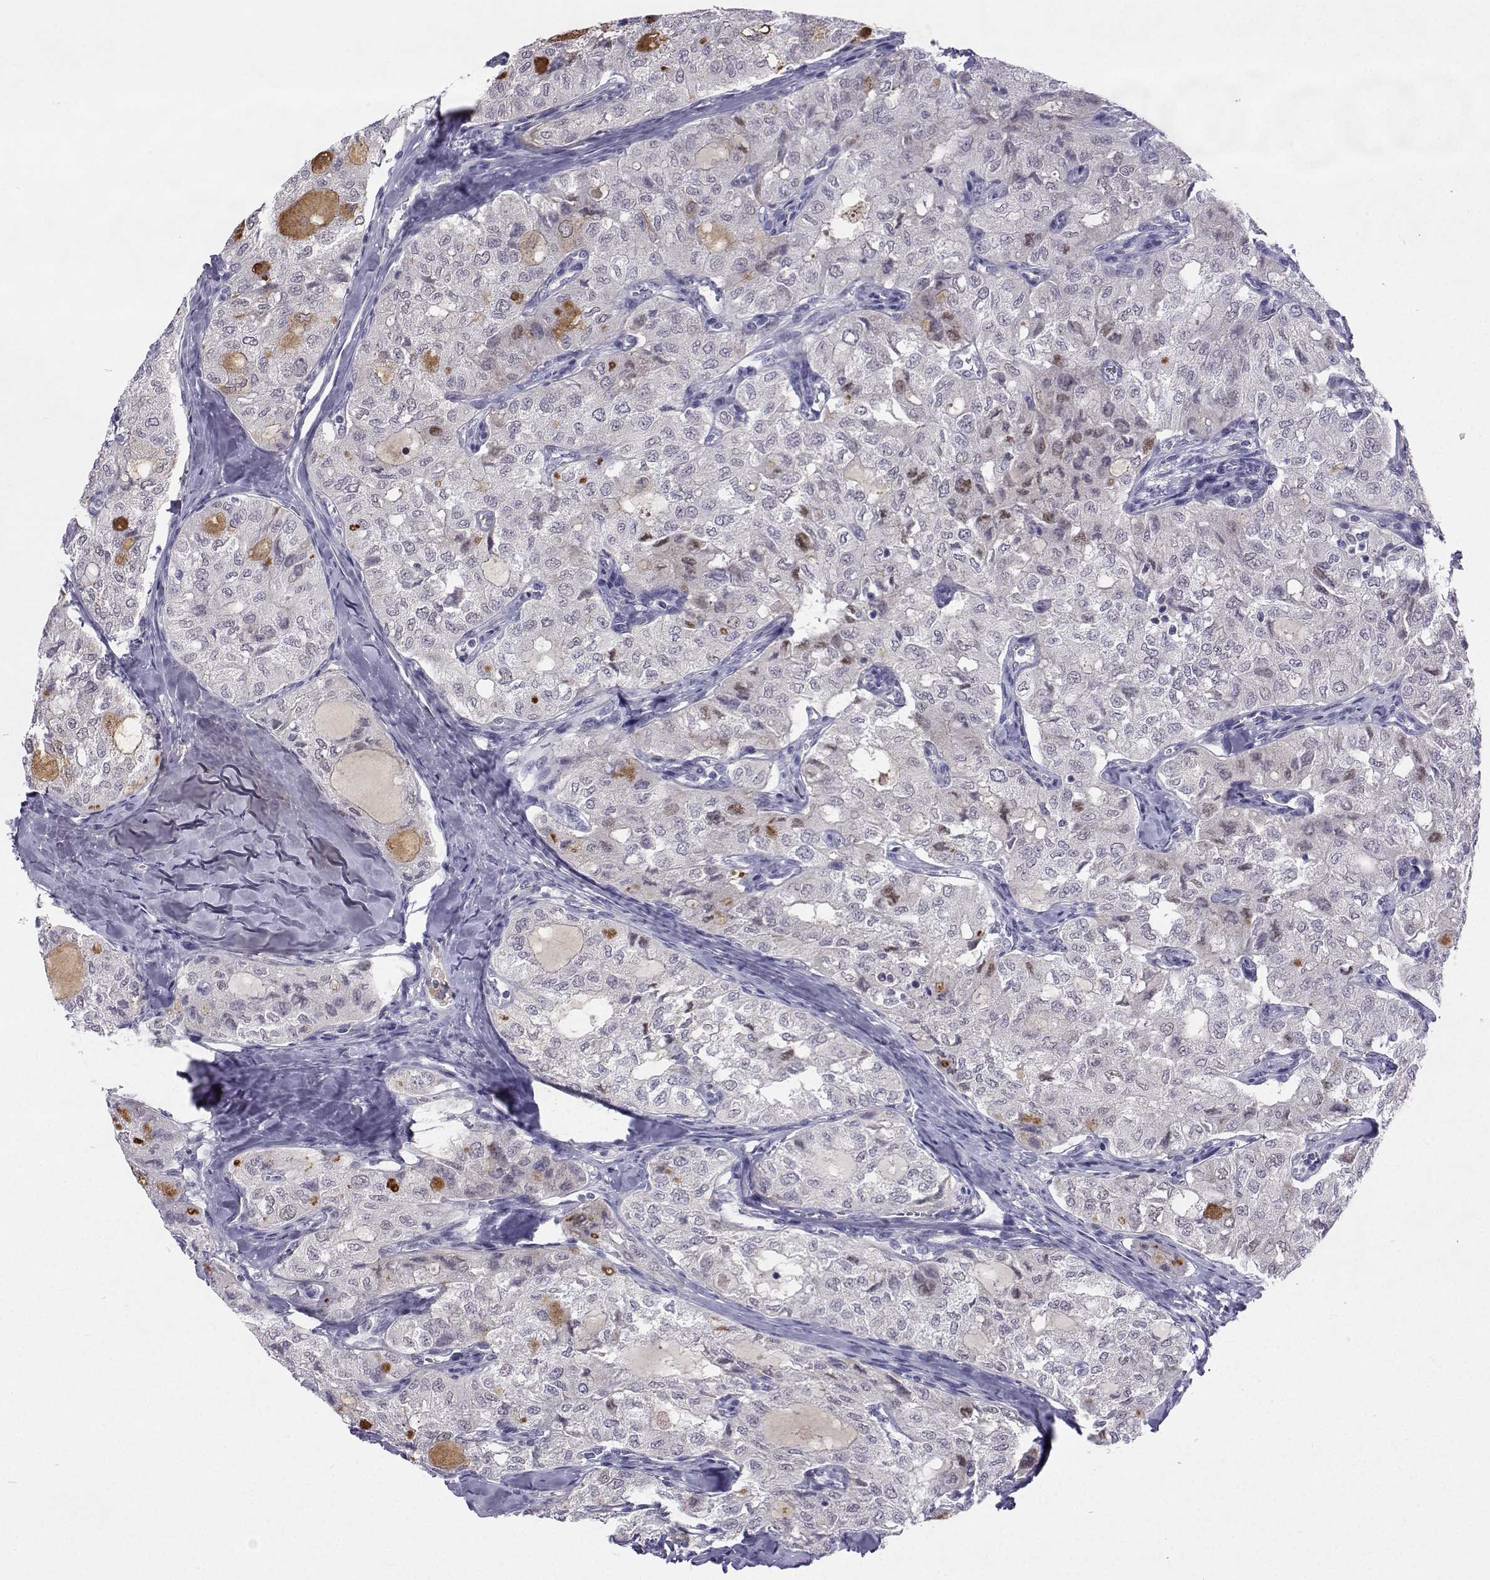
{"staining": {"intensity": "negative", "quantity": "none", "location": "none"}, "tissue": "thyroid cancer", "cell_type": "Tumor cells", "image_type": "cancer", "snomed": [{"axis": "morphology", "description": "Follicular adenoma carcinoma, NOS"}, {"axis": "topography", "description": "Thyroid gland"}], "caption": "An immunohistochemistry histopathology image of thyroid follicular adenoma carcinoma is shown. There is no staining in tumor cells of thyroid follicular adenoma carcinoma. (Stains: DAB (3,3'-diaminobenzidine) immunohistochemistry (IHC) with hematoxylin counter stain, Microscopy: brightfield microscopy at high magnification).", "gene": "GALM", "patient": {"sex": "male", "age": 75}}